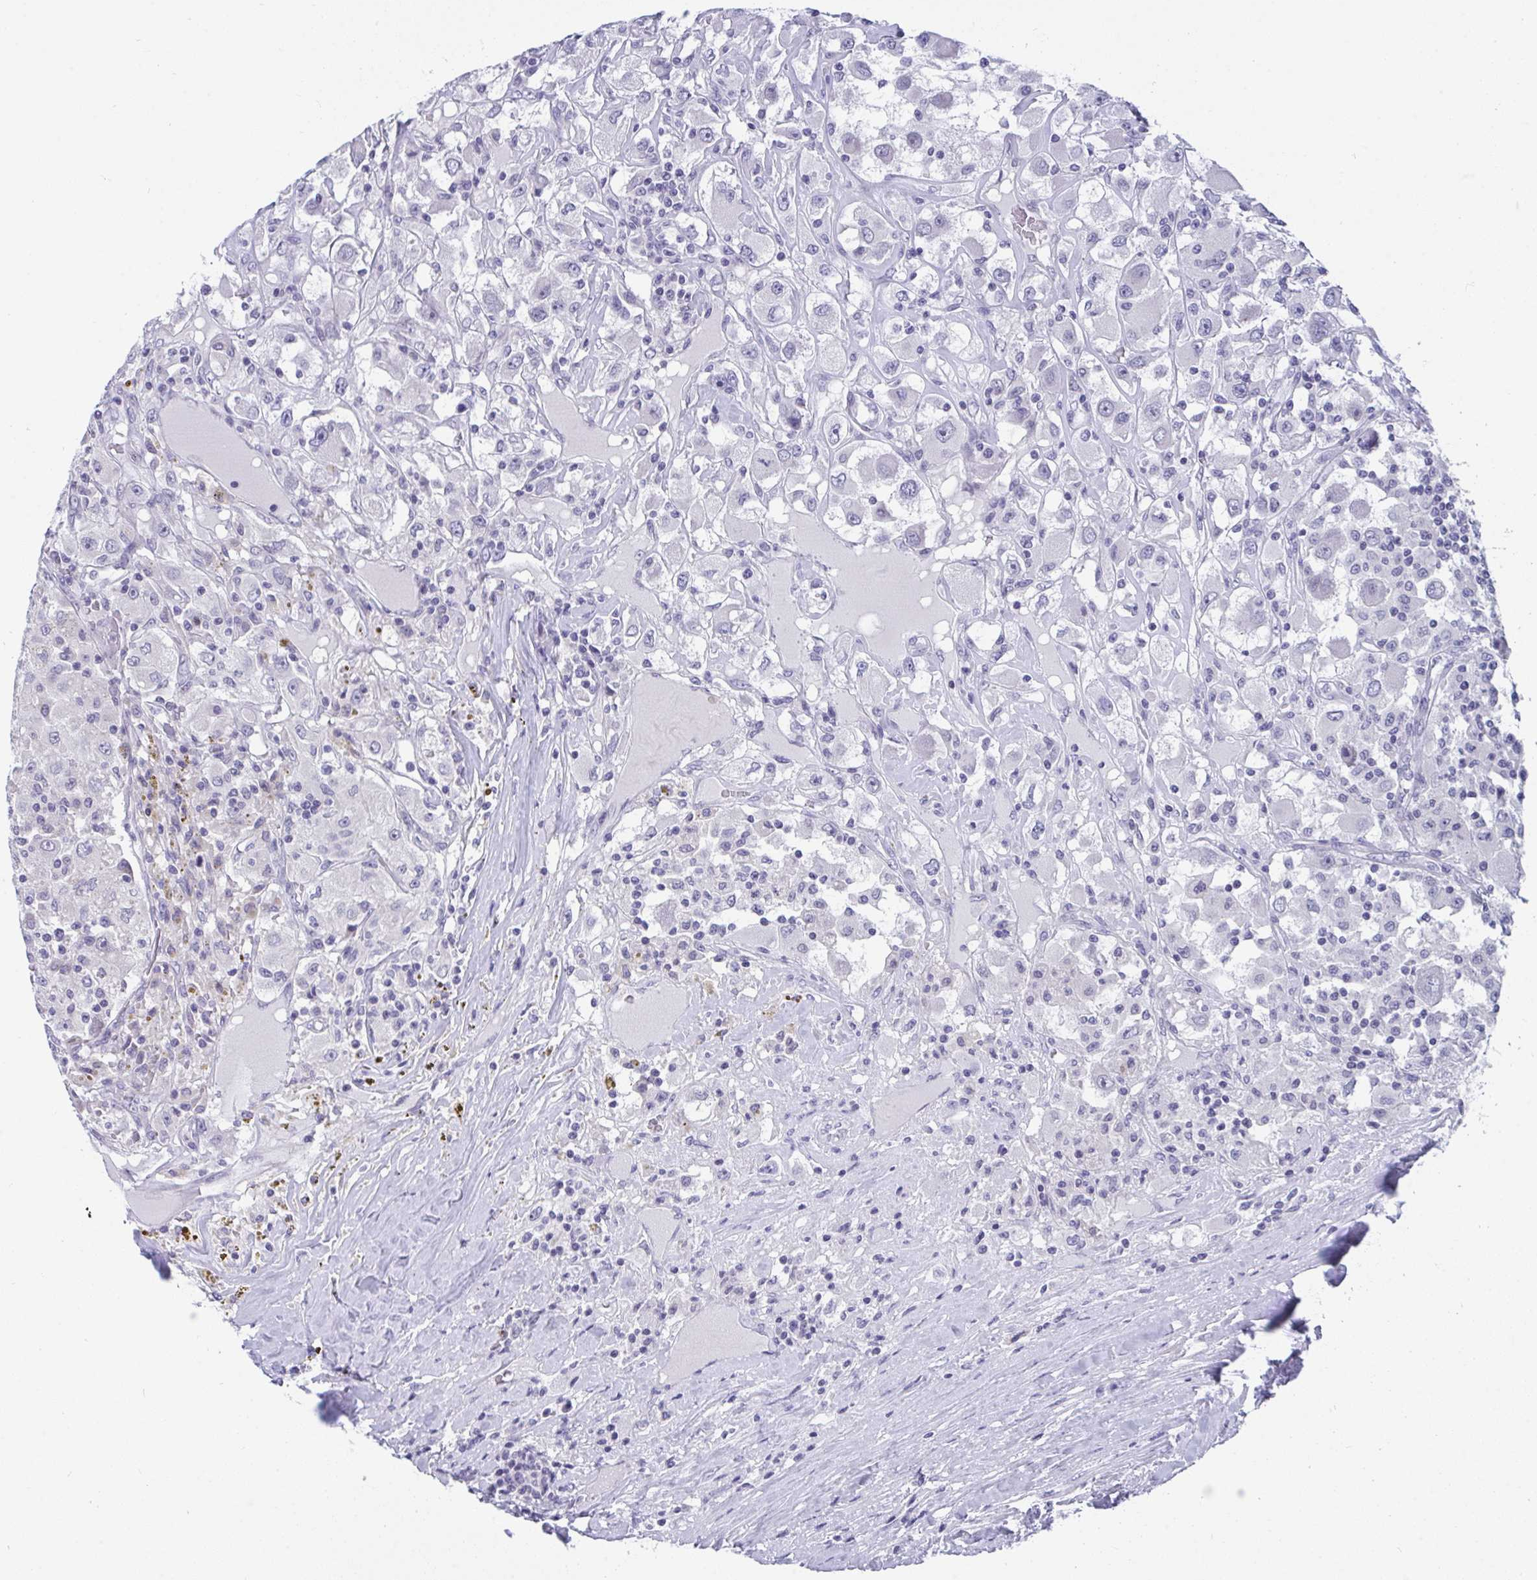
{"staining": {"intensity": "negative", "quantity": "none", "location": "none"}, "tissue": "renal cancer", "cell_type": "Tumor cells", "image_type": "cancer", "snomed": [{"axis": "morphology", "description": "Adenocarcinoma, NOS"}, {"axis": "topography", "description": "Kidney"}], "caption": "Immunohistochemistry of renal cancer (adenocarcinoma) exhibits no positivity in tumor cells. The staining is performed using DAB (3,3'-diaminobenzidine) brown chromogen with nuclei counter-stained in using hematoxylin.", "gene": "BMAL2", "patient": {"sex": "female", "age": 67}}